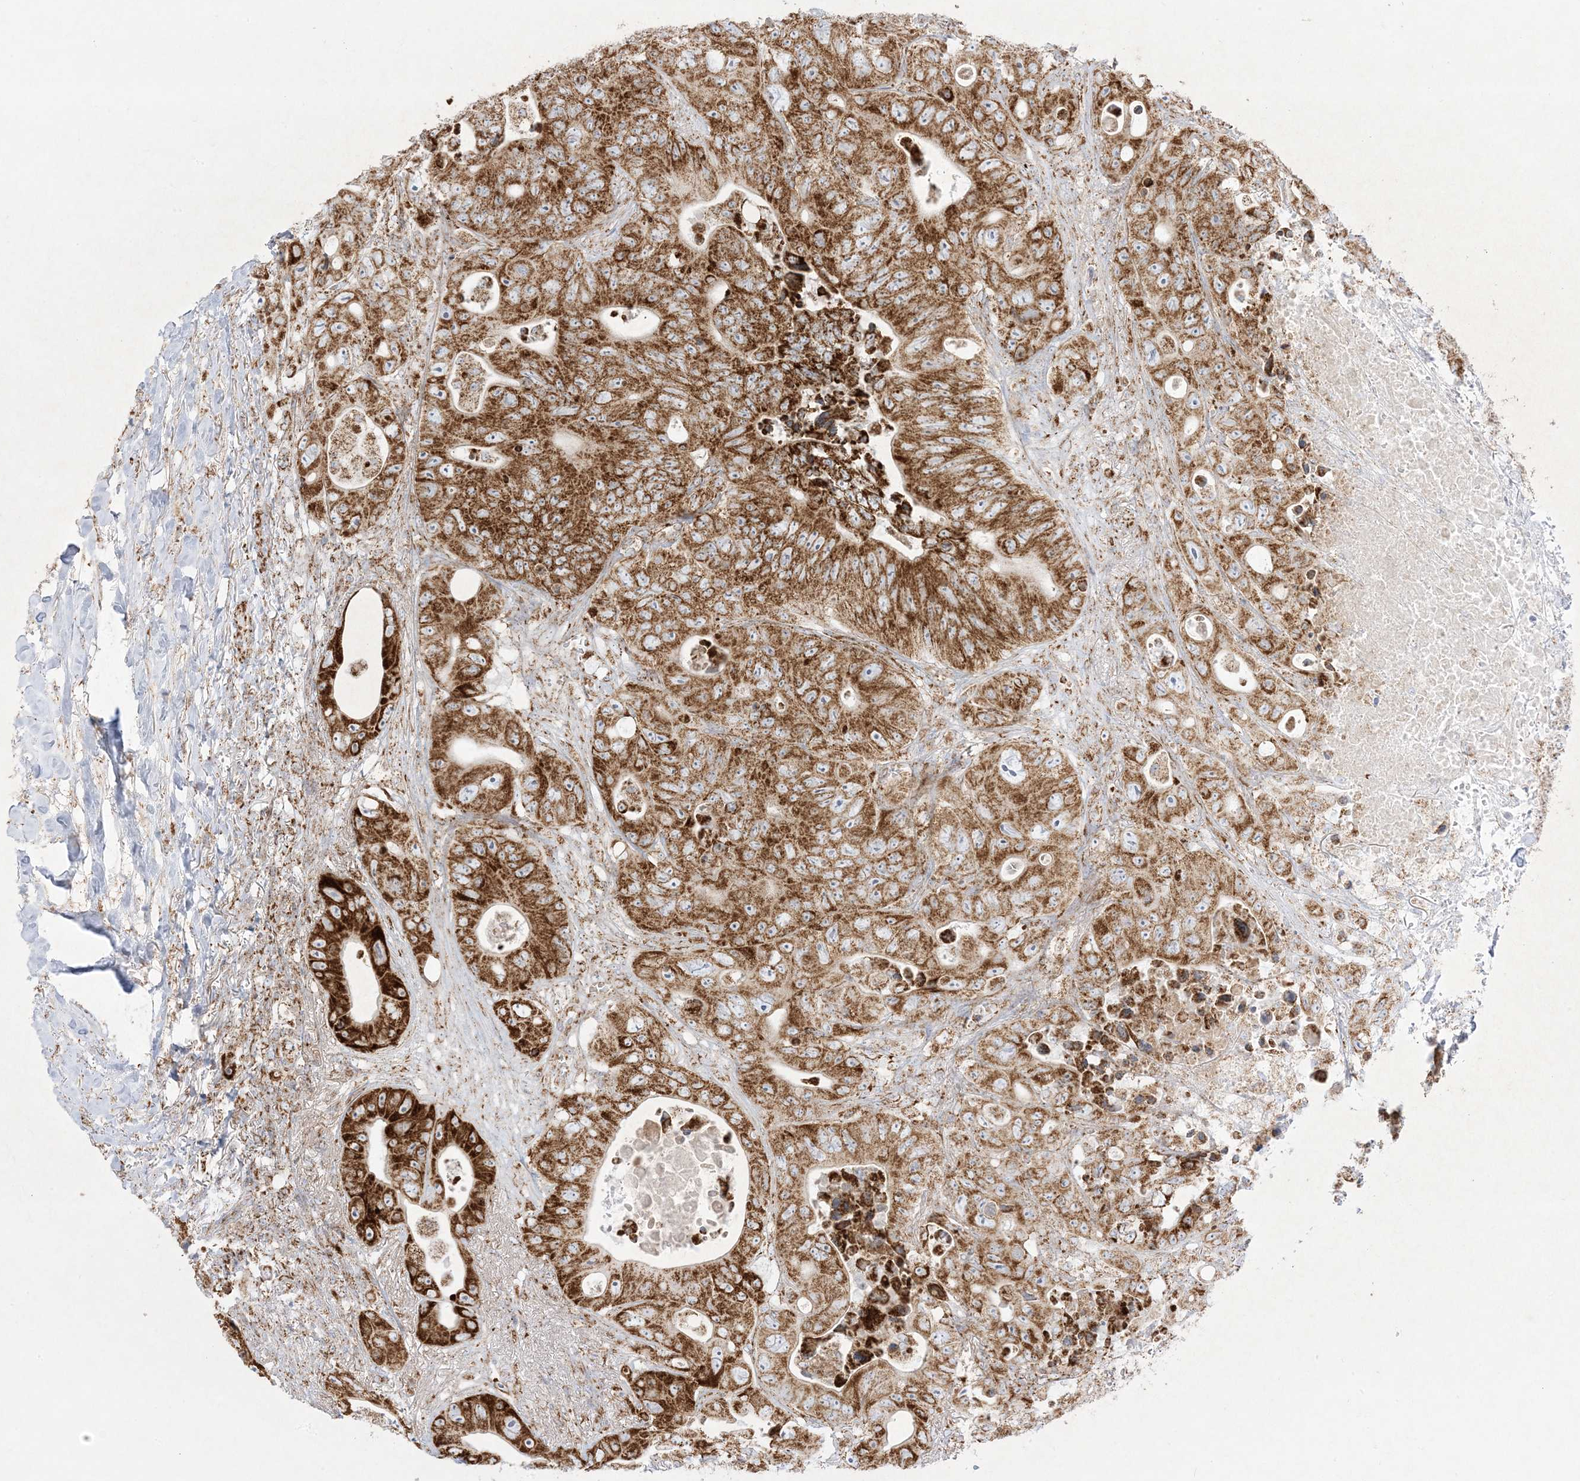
{"staining": {"intensity": "strong", "quantity": ">75%", "location": "cytoplasmic/membranous"}, "tissue": "colorectal cancer", "cell_type": "Tumor cells", "image_type": "cancer", "snomed": [{"axis": "morphology", "description": "Adenocarcinoma, NOS"}, {"axis": "topography", "description": "Colon"}], "caption": "Immunohistochemistry (DAB) staining of adenocarcinoma (colorectal) demonstrates strong cytoplasmic/membranous protein expression in about >75% of tumor cells. (brown staining indicates protein expression, while blue staining denotes nuclei).", "gene": "MRPS36", "patient": {"sex": "female", "age": 46}}